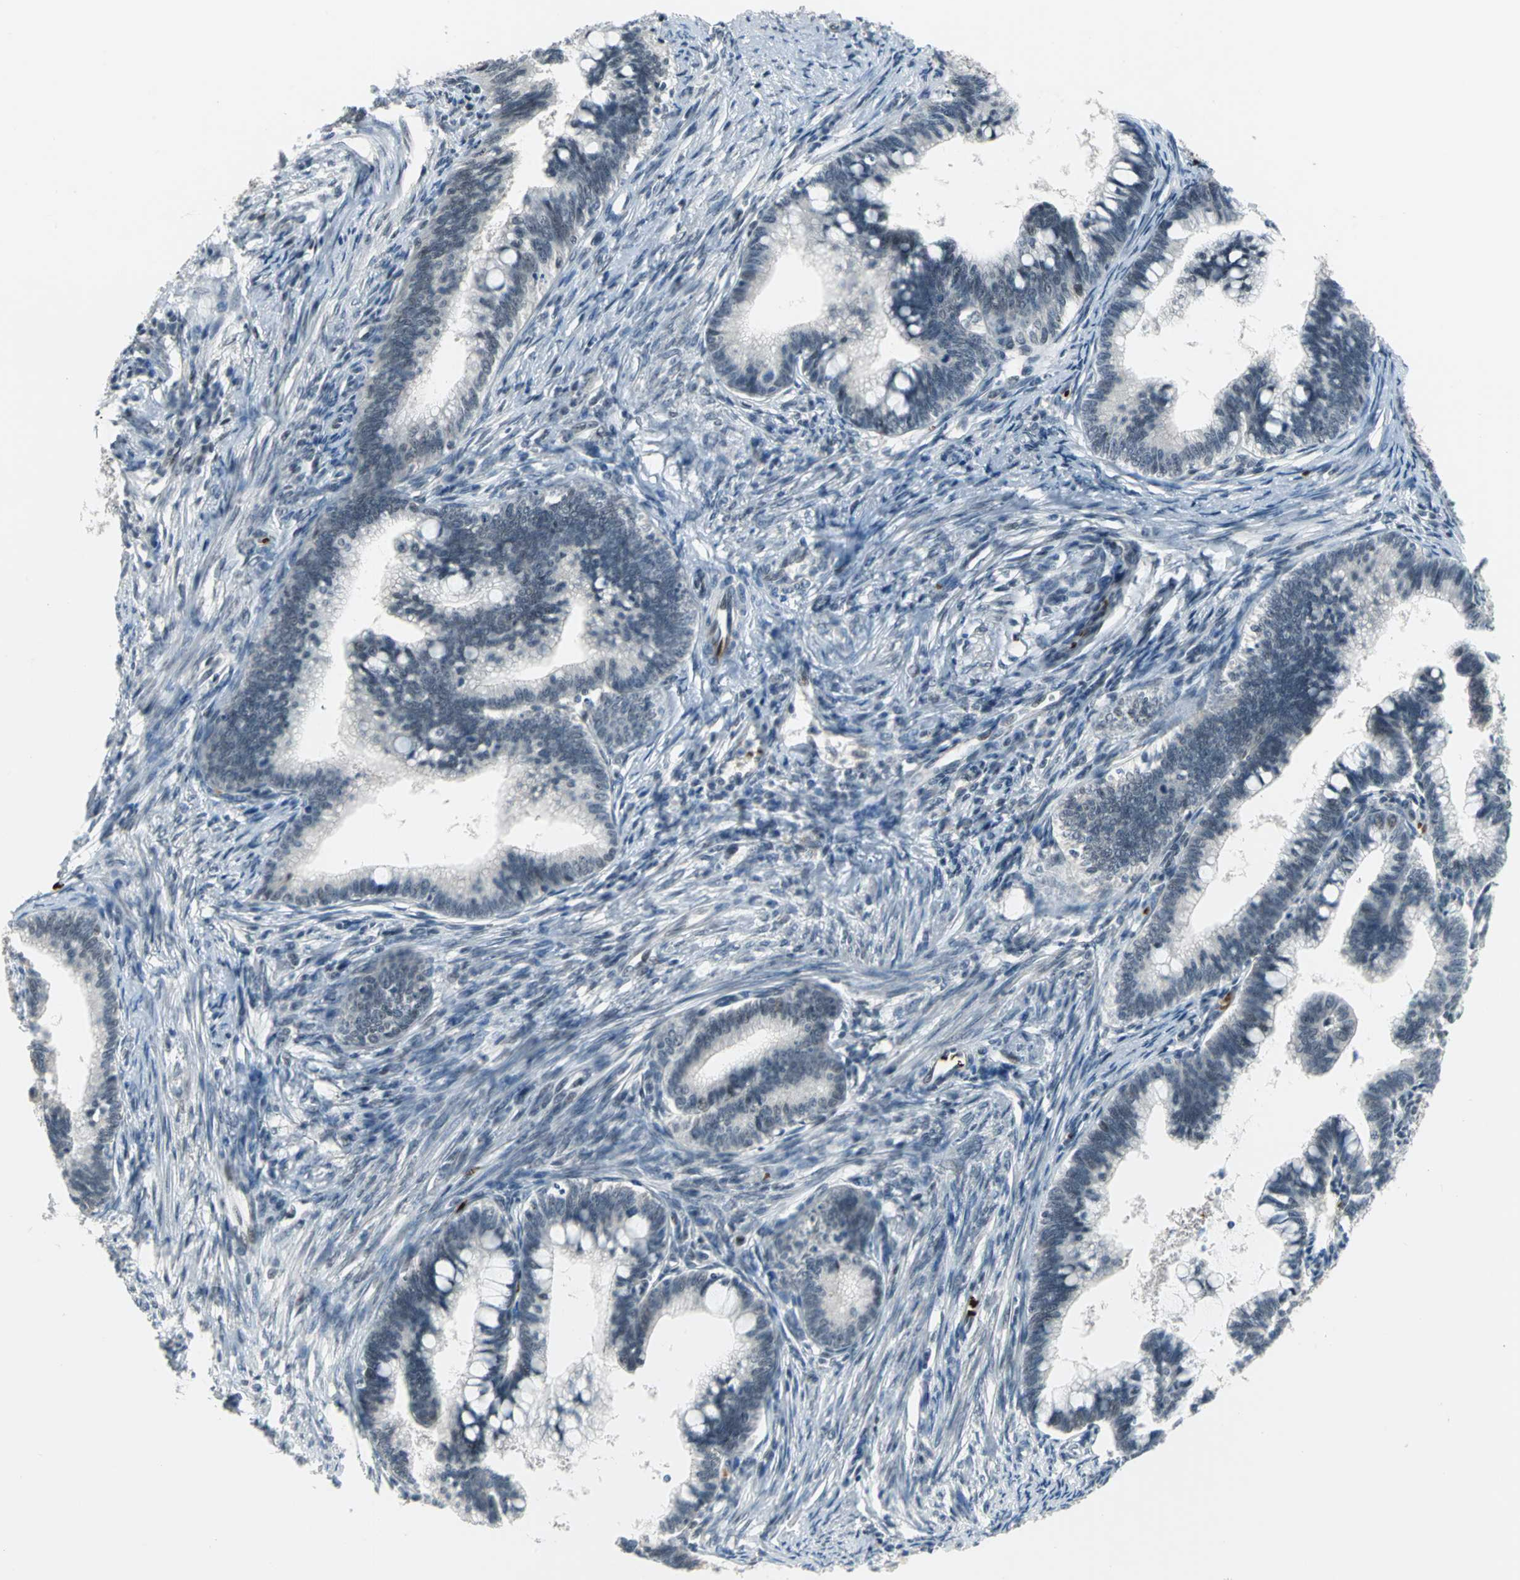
{"staining": {"intensity": "moderate", "quantity": "25%-75%", "location": "nuclear"}, "tissue": "cervical cancer", "cell_type": "Tumor cells", "image_type": "cancer", "snomed": [{"axis": "morphology", "description": "Adenocarcinoma, NOS"}, {"axis": "topography", "description": "Cervix"}], "caption": "A brown stain shows moderate nuclear staining of a protein in cervical adenocarcinoma tumor cells.", "gene": "GLI3", "patient": {"sex": "female", "age": 36}}